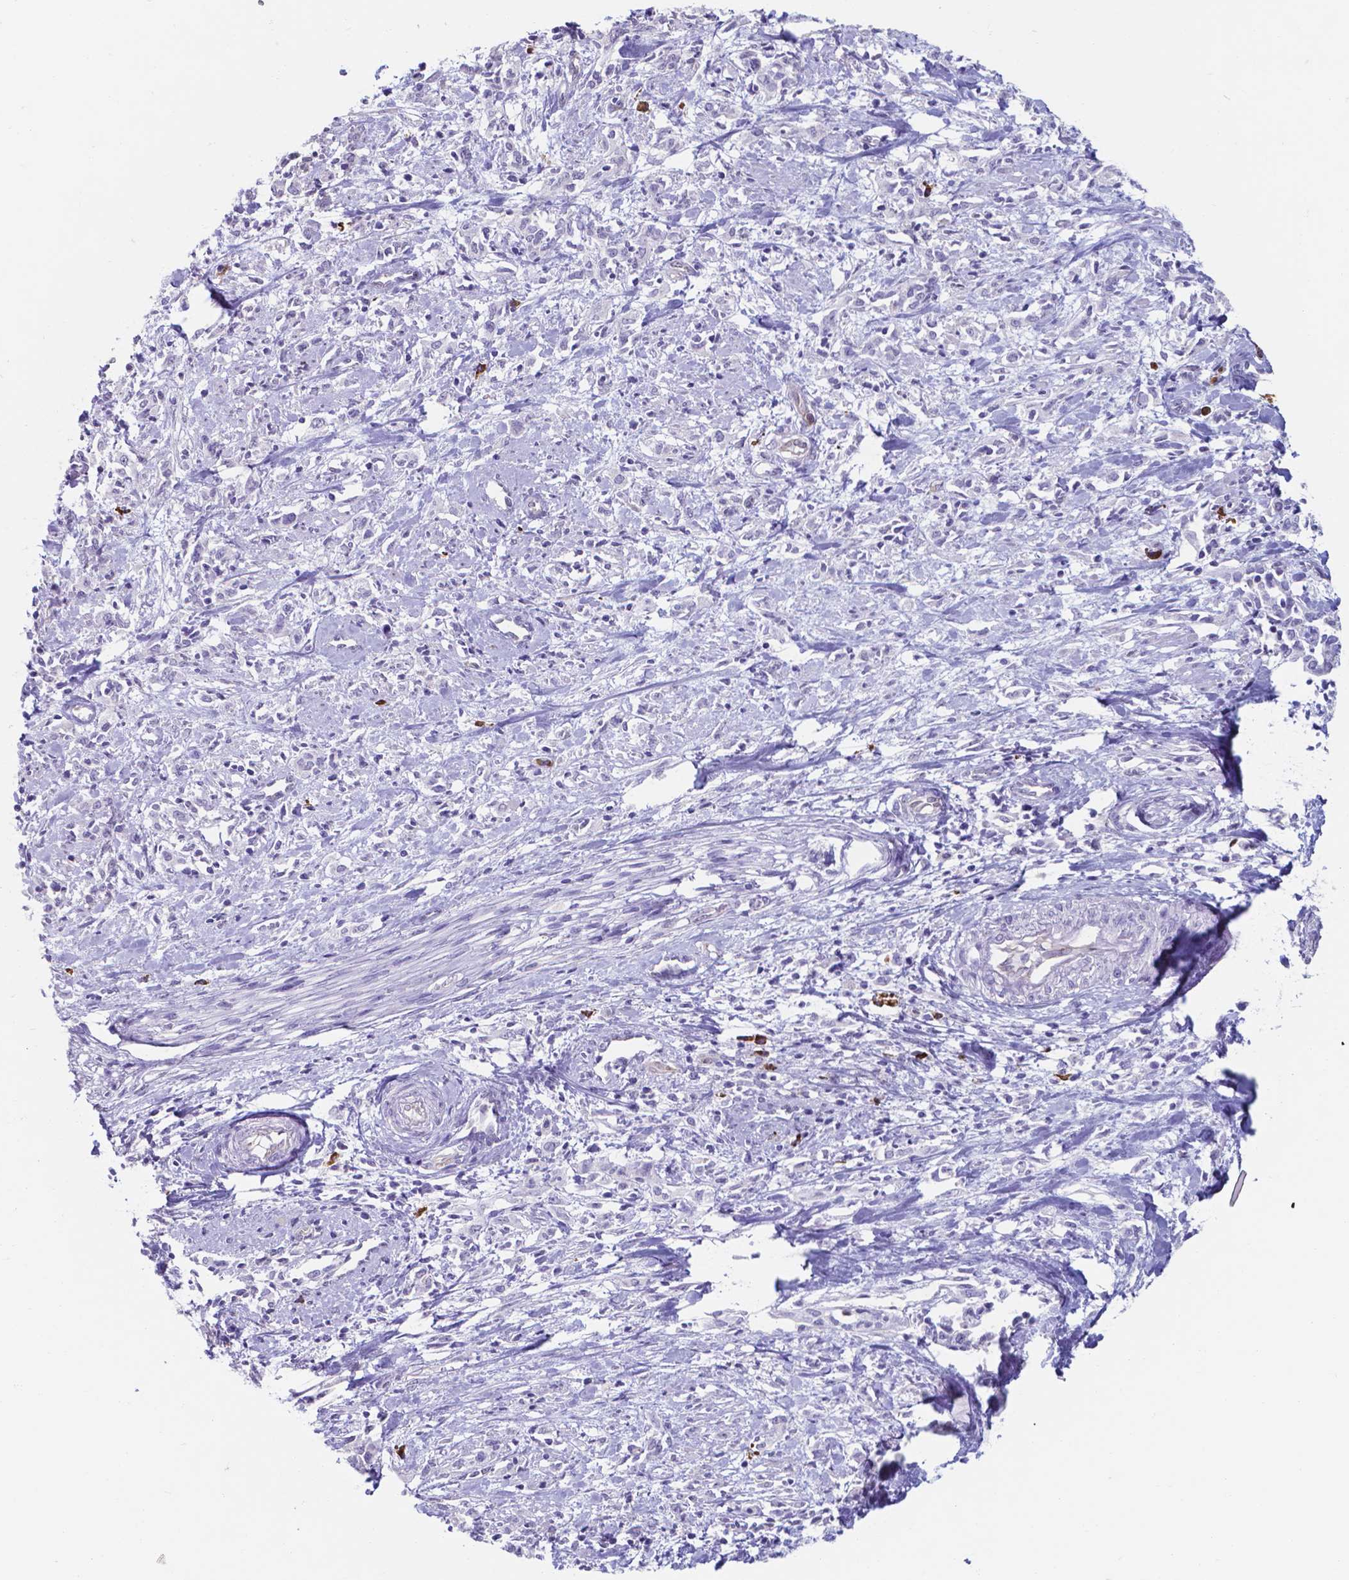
{"staining": {"intensity": "negative", "quantity": "none", "location": "none"}, "tissue": "cervical cancer", "cell_type": "Tumor cells", "image_type": "cancer", "snomed": [{"axis": "morphology", "description": "Adenocarcinoma, NOS"}, {"axis": "topography", "description": "Cervix"}], "caption": "This is an immunohistochemistry histopathology image of human cervical adenocarcinoma. There is no positivity in tumor cells.", "gene": "UBE2J1", "patient": {"sex": "female", "age": 40}}